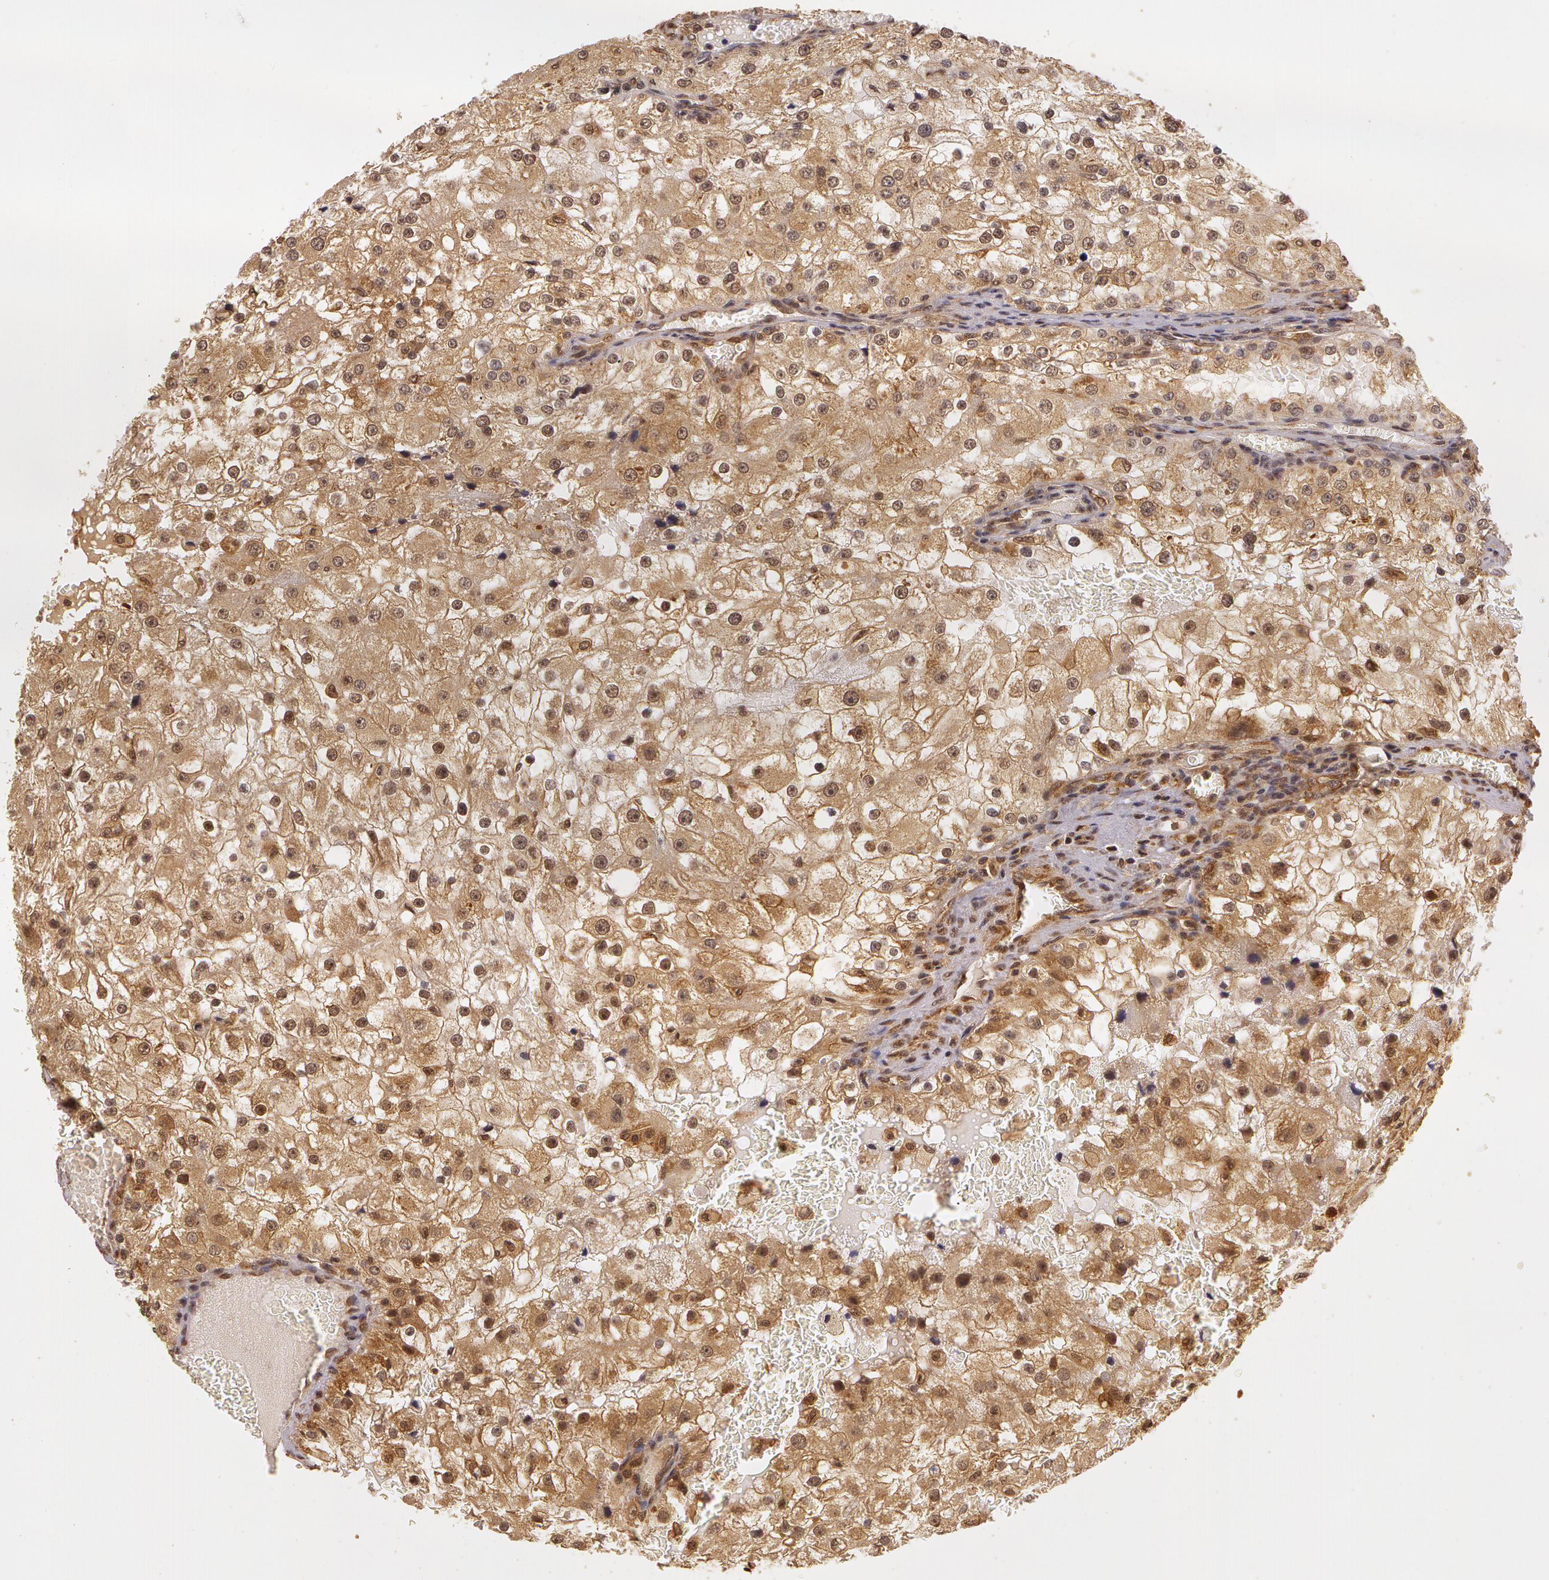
{"staining": {"intensity": "strong", "quantity": ">75%", "location": "cytoplasmic/membranous"}, "tissue": "renal cancer", "cell_type": "Tumor cells", "image_type": "cancer", "snomed": [{"axis": "morphology", "description": "Adenocarcinoma, NOS"}, {"axis": "topography", "description": "Kidney"}], "caption": "Protein analysis of renal adenocarcinoma tissue demonstrates strong cytoplasmic/membranous expression in about >75% of tumor cells.", "gene": "ASCC2", "patient": {"sex": "female", "age": 74}}